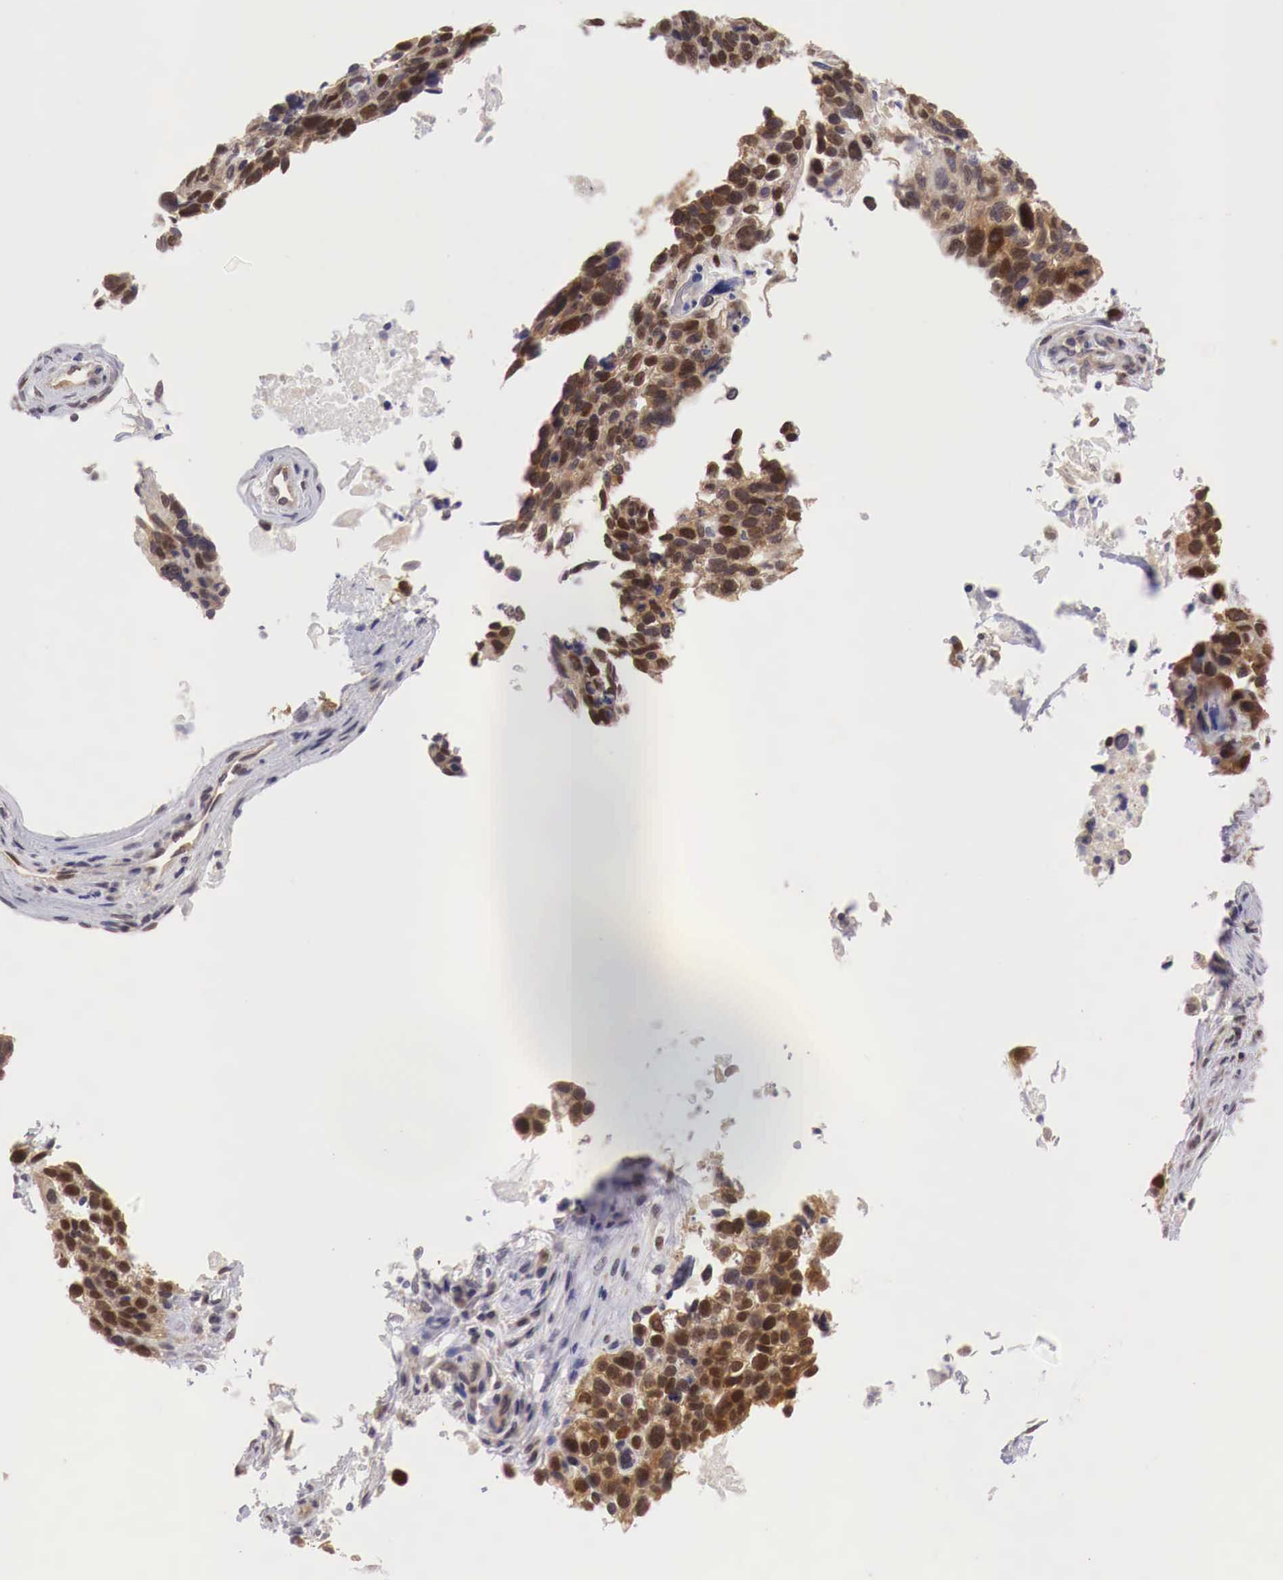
{"staining": {"intensity": "strong", "quantity": ">75%", "location": "cytoplasmic/membranous,nuclear"}, "tissue": "lung cancer", "cell_type": "Tumor cells", "image_type": "cancer", "snomed": [{"axis": "morphology", "description": "Squamous cell carcinoma, NOS"}, {"axis": "topography", "description": "Lymph node"}, {"axis": "topography", "description": "Lung"}], "caption": "Protein expression analysis of human lung cancer reveals strong cytoplasmic/membranous and nuclear positivity in about >75% of tumor cells.", "gene": "PABIR2", "patient": {"sex": "male", "age": 74}}